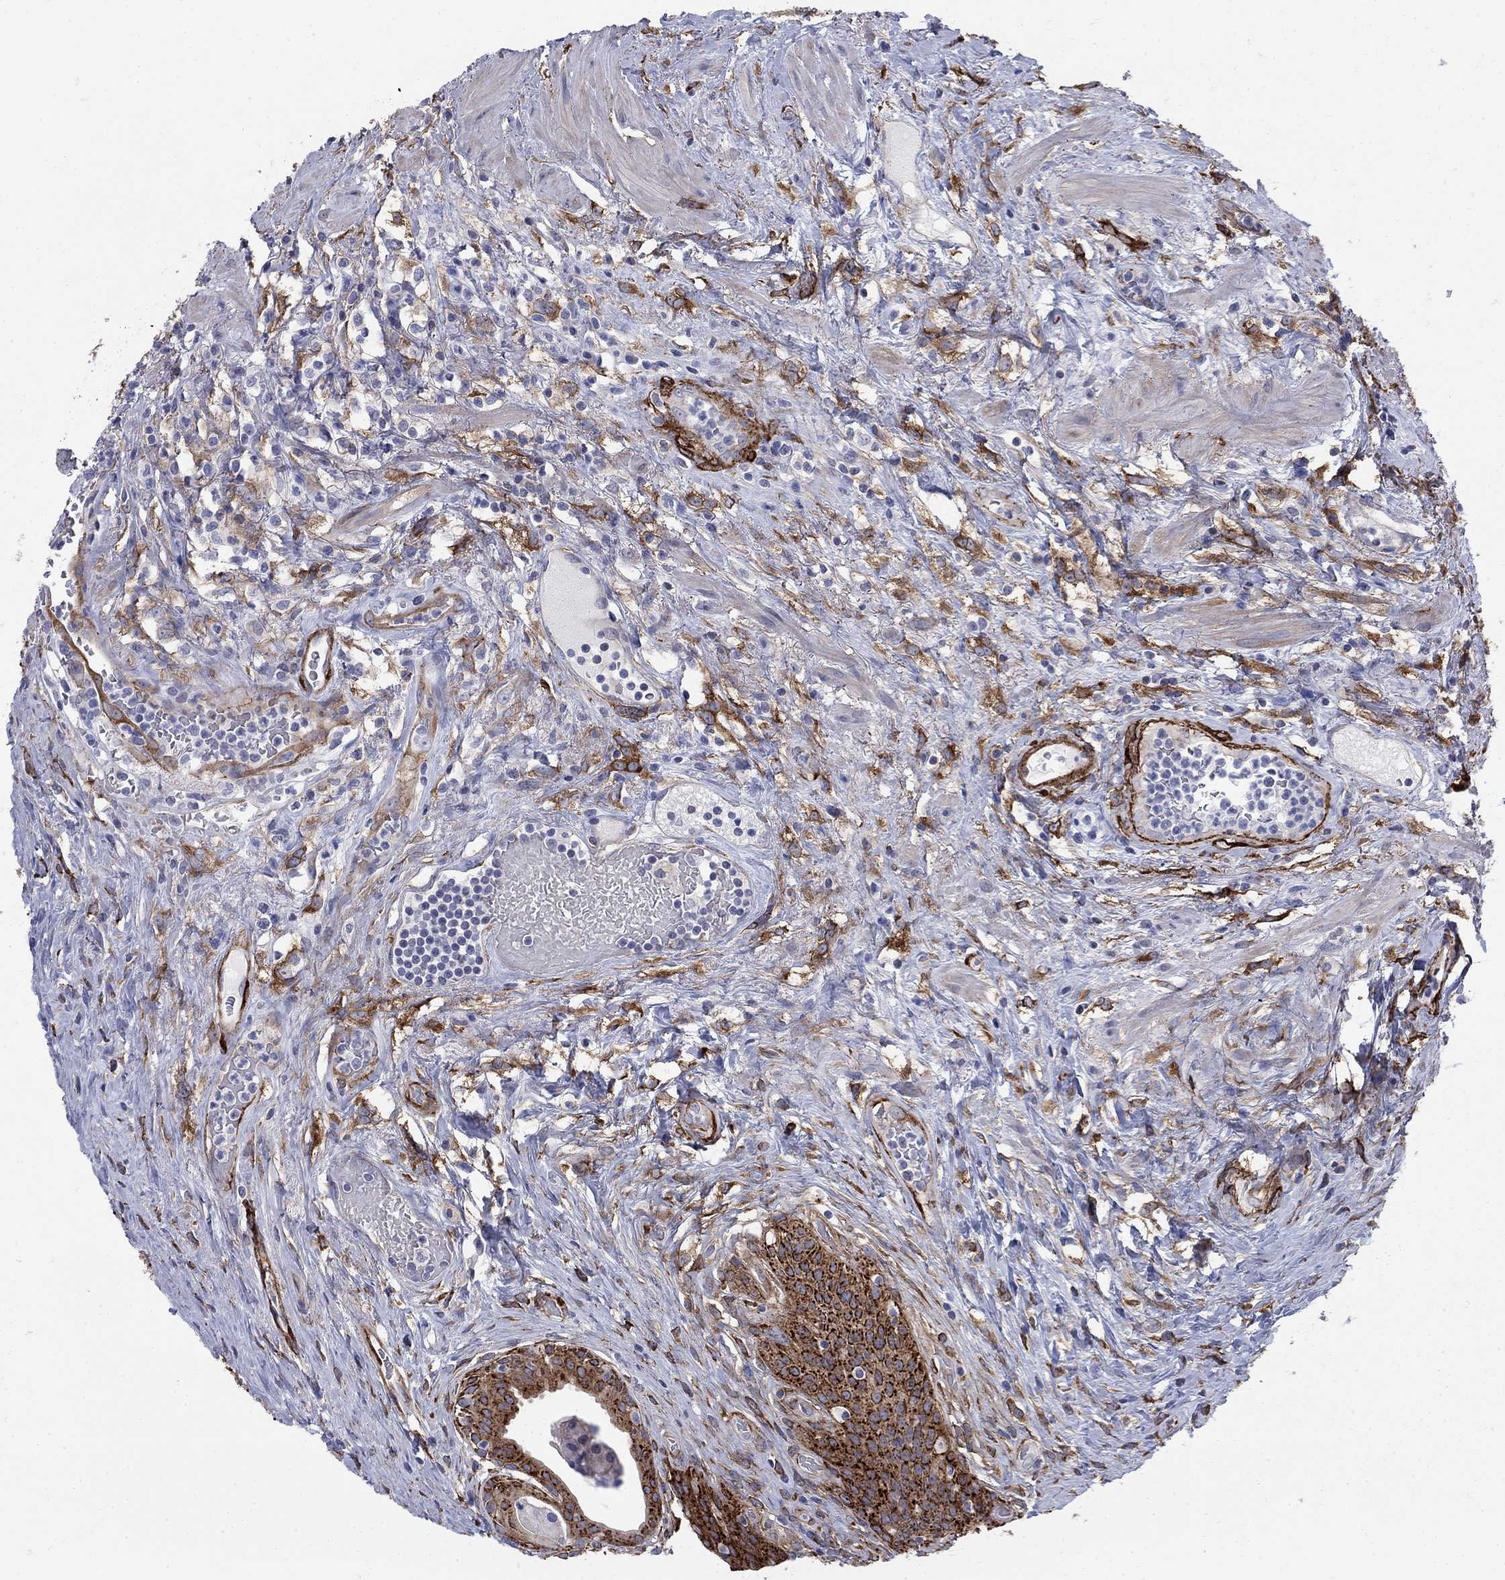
{"staining": {"intensity": "weak", "quantity": ">75%", "location": "cytoplasmic/membranous"}, "tissue": "urothelial cancer", "cell_type": "Tumor cells", "image_type": "cancer", "snomed": [{"axis": "morphology", "description": "Urothelial carcinoma, High grade"}, {"axis": "topography", "description": "Urinary bladder"}], "caption": "DAB immunohistochemical staining of human urothelial cancer reveals weak cytoplasmic/membranous protein staining in about >75% of tumor cells. (DAB = brown stain, brightfield microscopy at high magnification).", "gene": "SEPTIN8", "patient": {"sex": "male", "age": 79}}